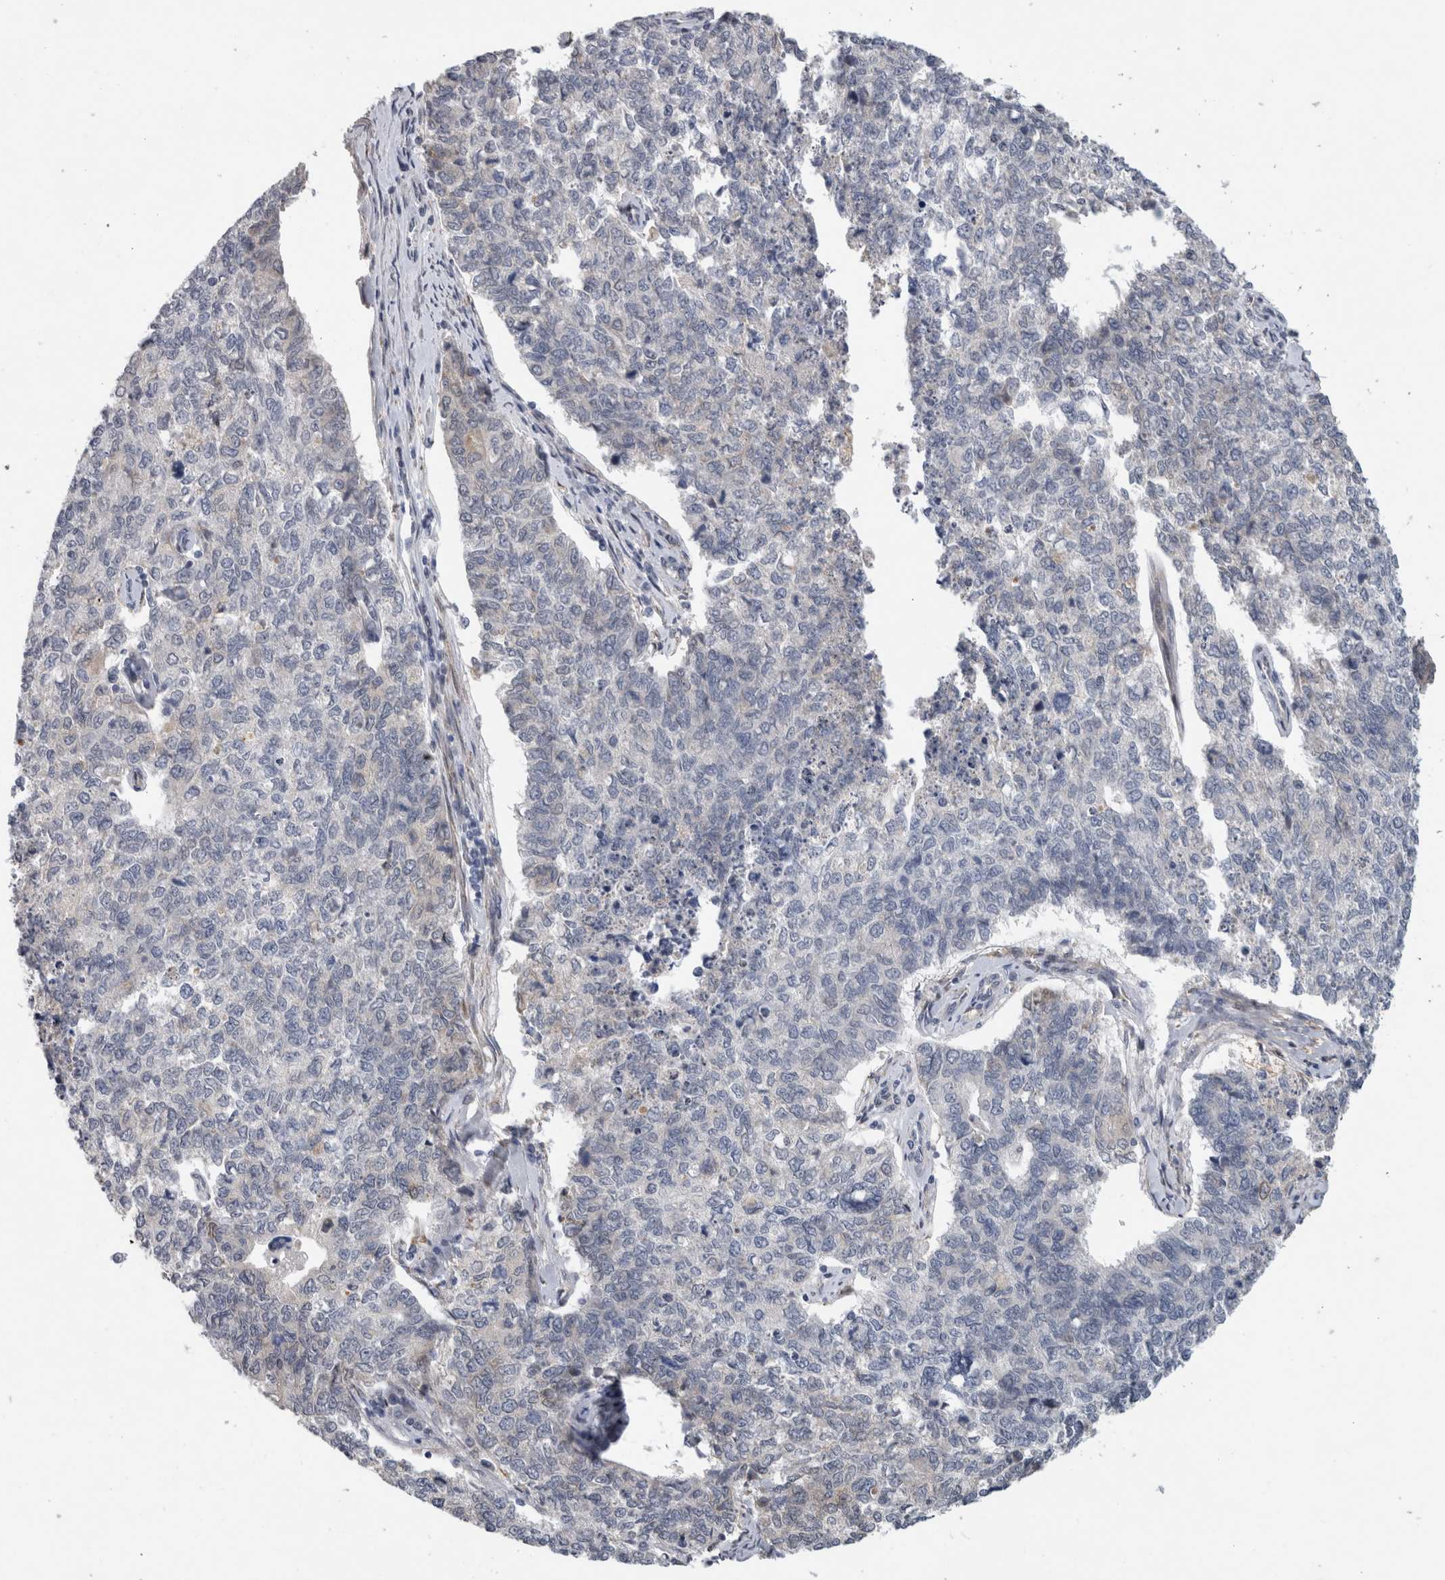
{"staining": {"intensity": "negative", "quantity": "none", "location": "none"}, "tissue": "cervical cancer", "cell_type": "Tumor cells", "image_type": "cancer", "snomed": [{"axis": "morphology", "description": "Squamous cell carcinoma, NOS"}, {"axis": "topography", "description": "Cervix"}], "caption": "A micrograph of cervical cancer stained for a protein demonstrates no brown staining in tumor cells.", "gene": "PRXL2A", "patient": {"sex": "female", "age": 63}}